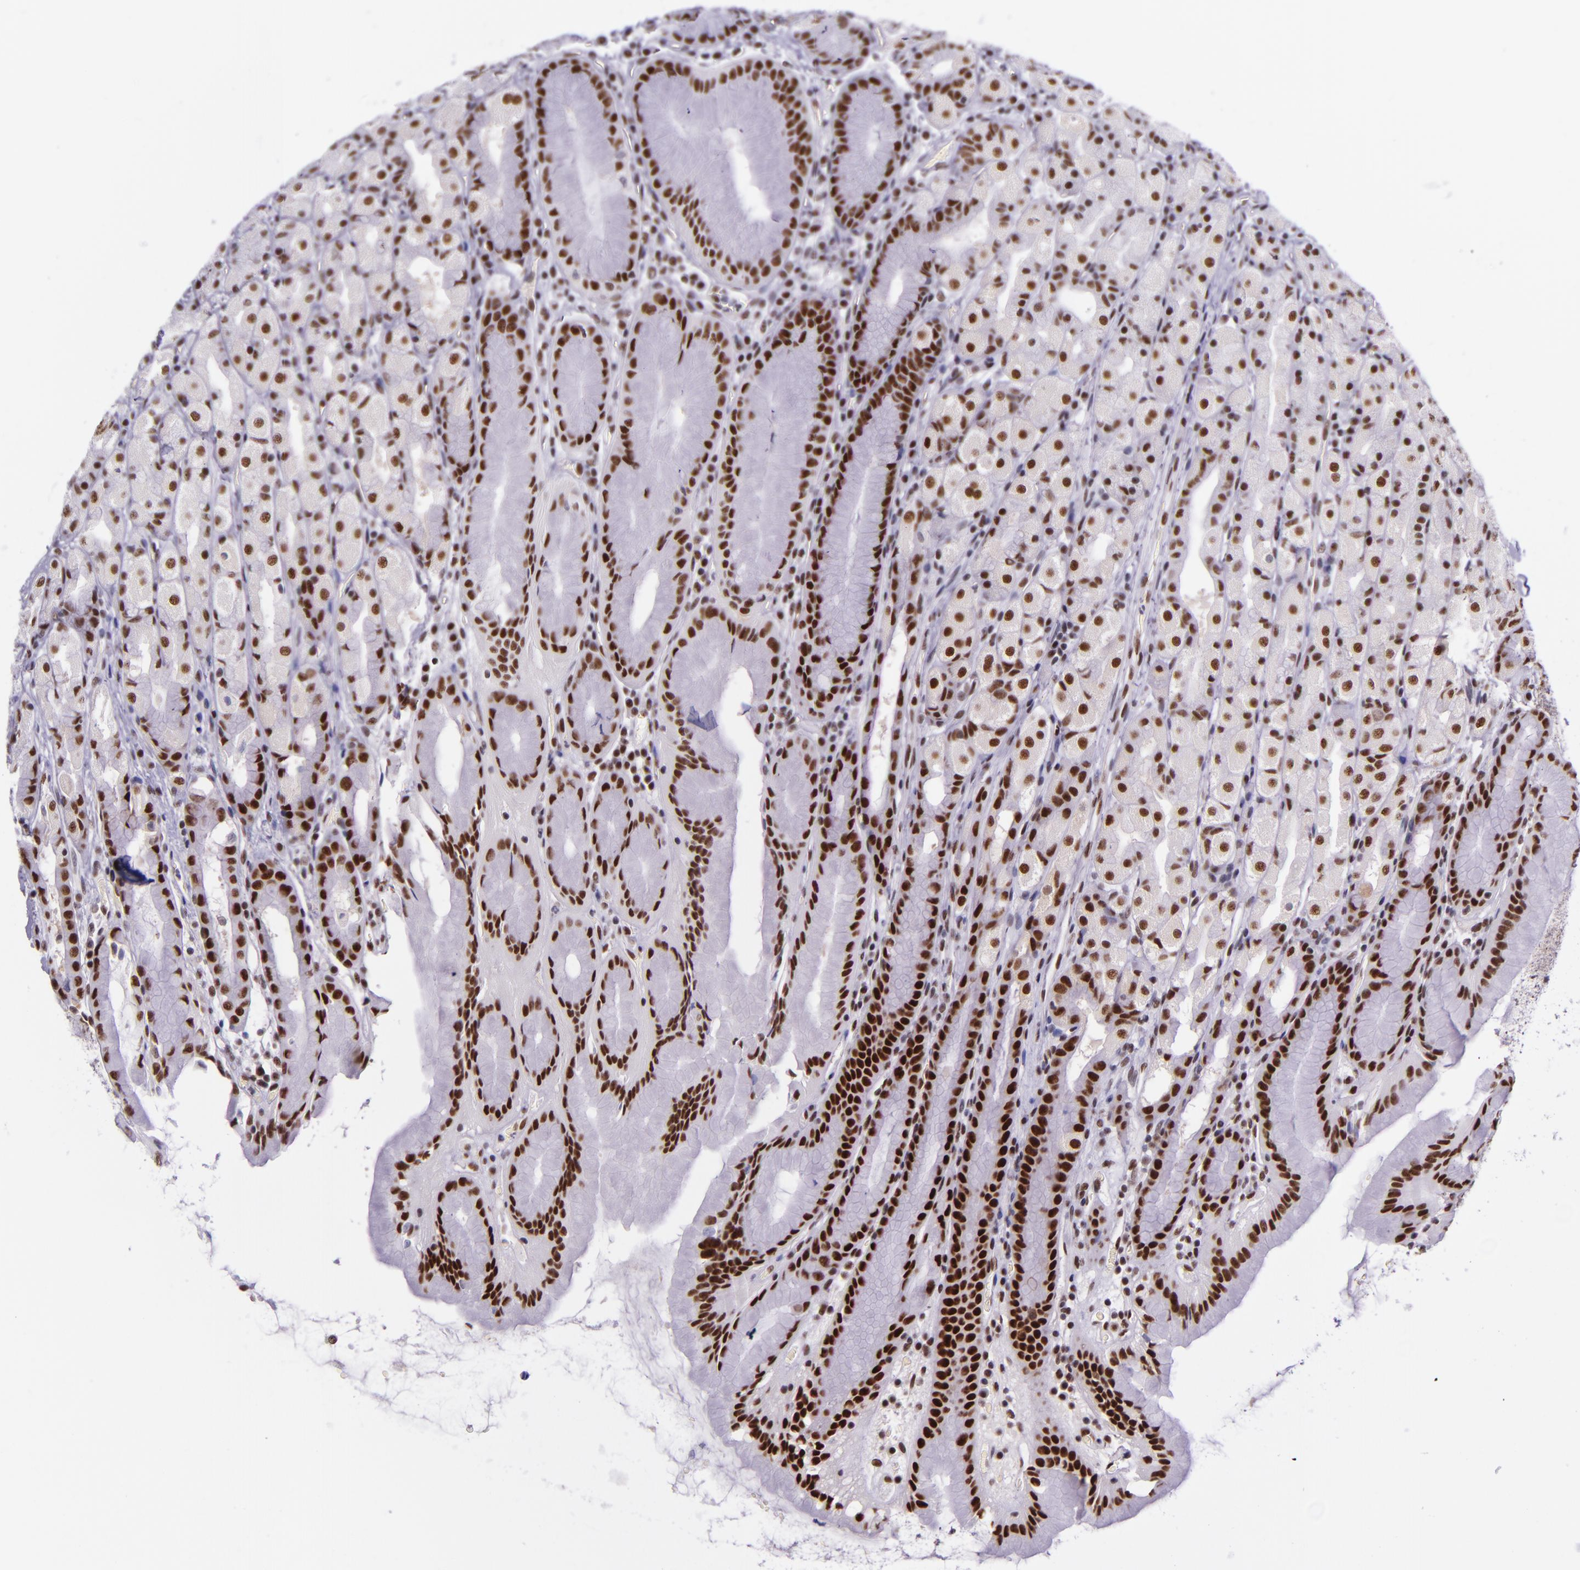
{"staining": {"intensity": "strong", "quantity": ">75%", "location": "nuclear"}, "tissue": "stomach", "cell_type": "Glandular cells", "image_type": "normal", "snomed": [{"axis": "morphology", "description": "Normal tissue, NOS"}, {"axis": "topography", "description": "Stomach, upper"}], "caption": "This is a micrograph of immunohistochemistry (IHC) staining of benign stomach, which shows strong staining in the nuclear of glandular cells.", "gene": "GPKOW", "patient": {"sex": "male", "age": 68}}